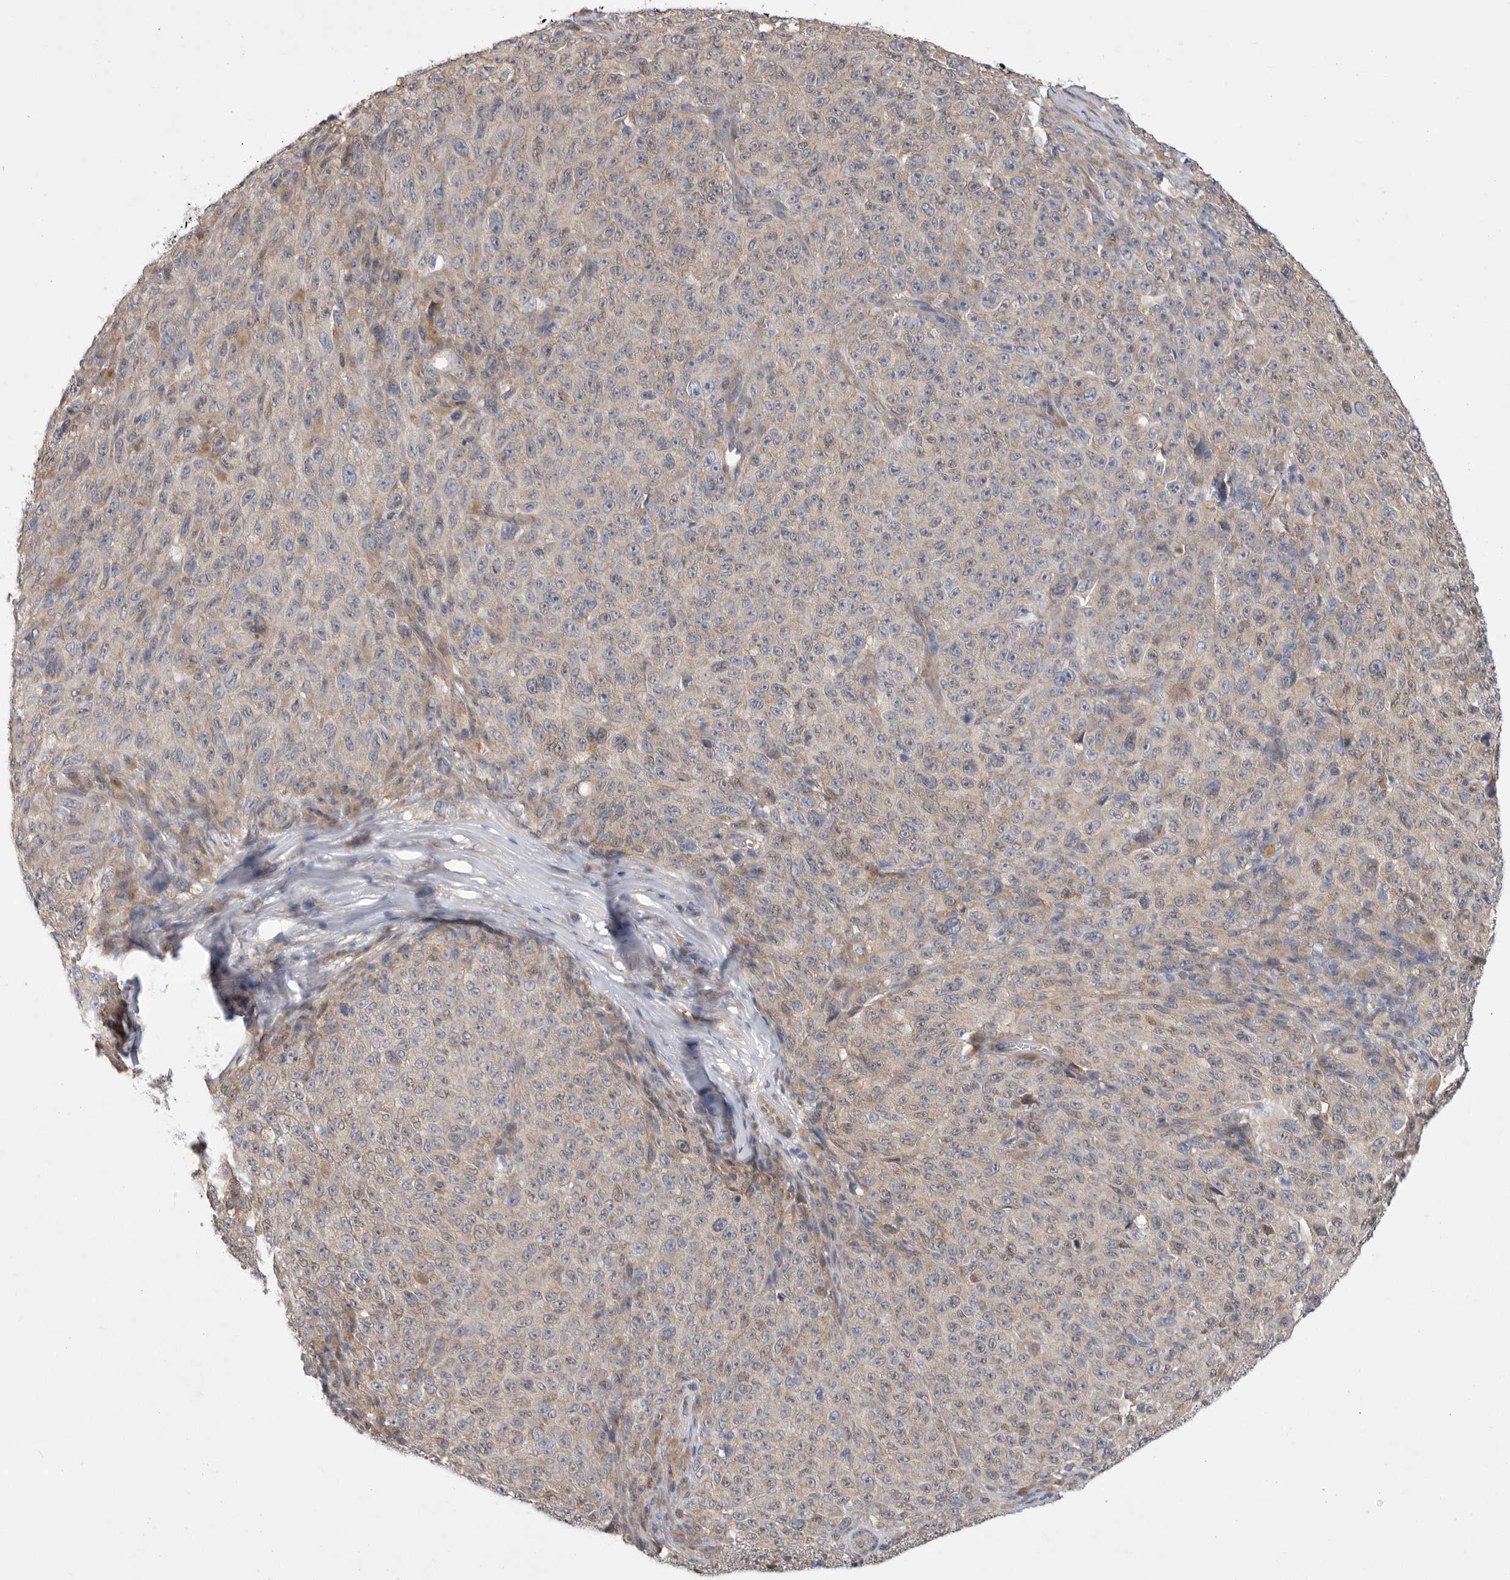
{"staining": {"intensity": "negative", "quantity": "none", "location": "none"}, "tissue": "melanoma", "cell_type": "Tumor cells", "image_type": "cancer", "snomed": [{"axis": "morphology", "description": "Malignant melanoma, NOS"}, {"axis": "topography", "description": "Skin"}], "caption": "Tumor cells show no significant positivity in melanoma. (IHC, brightfield microscopy, high magnification).", "gene": "FBXO43", "patient": {"sex": "female", "age": 82}}